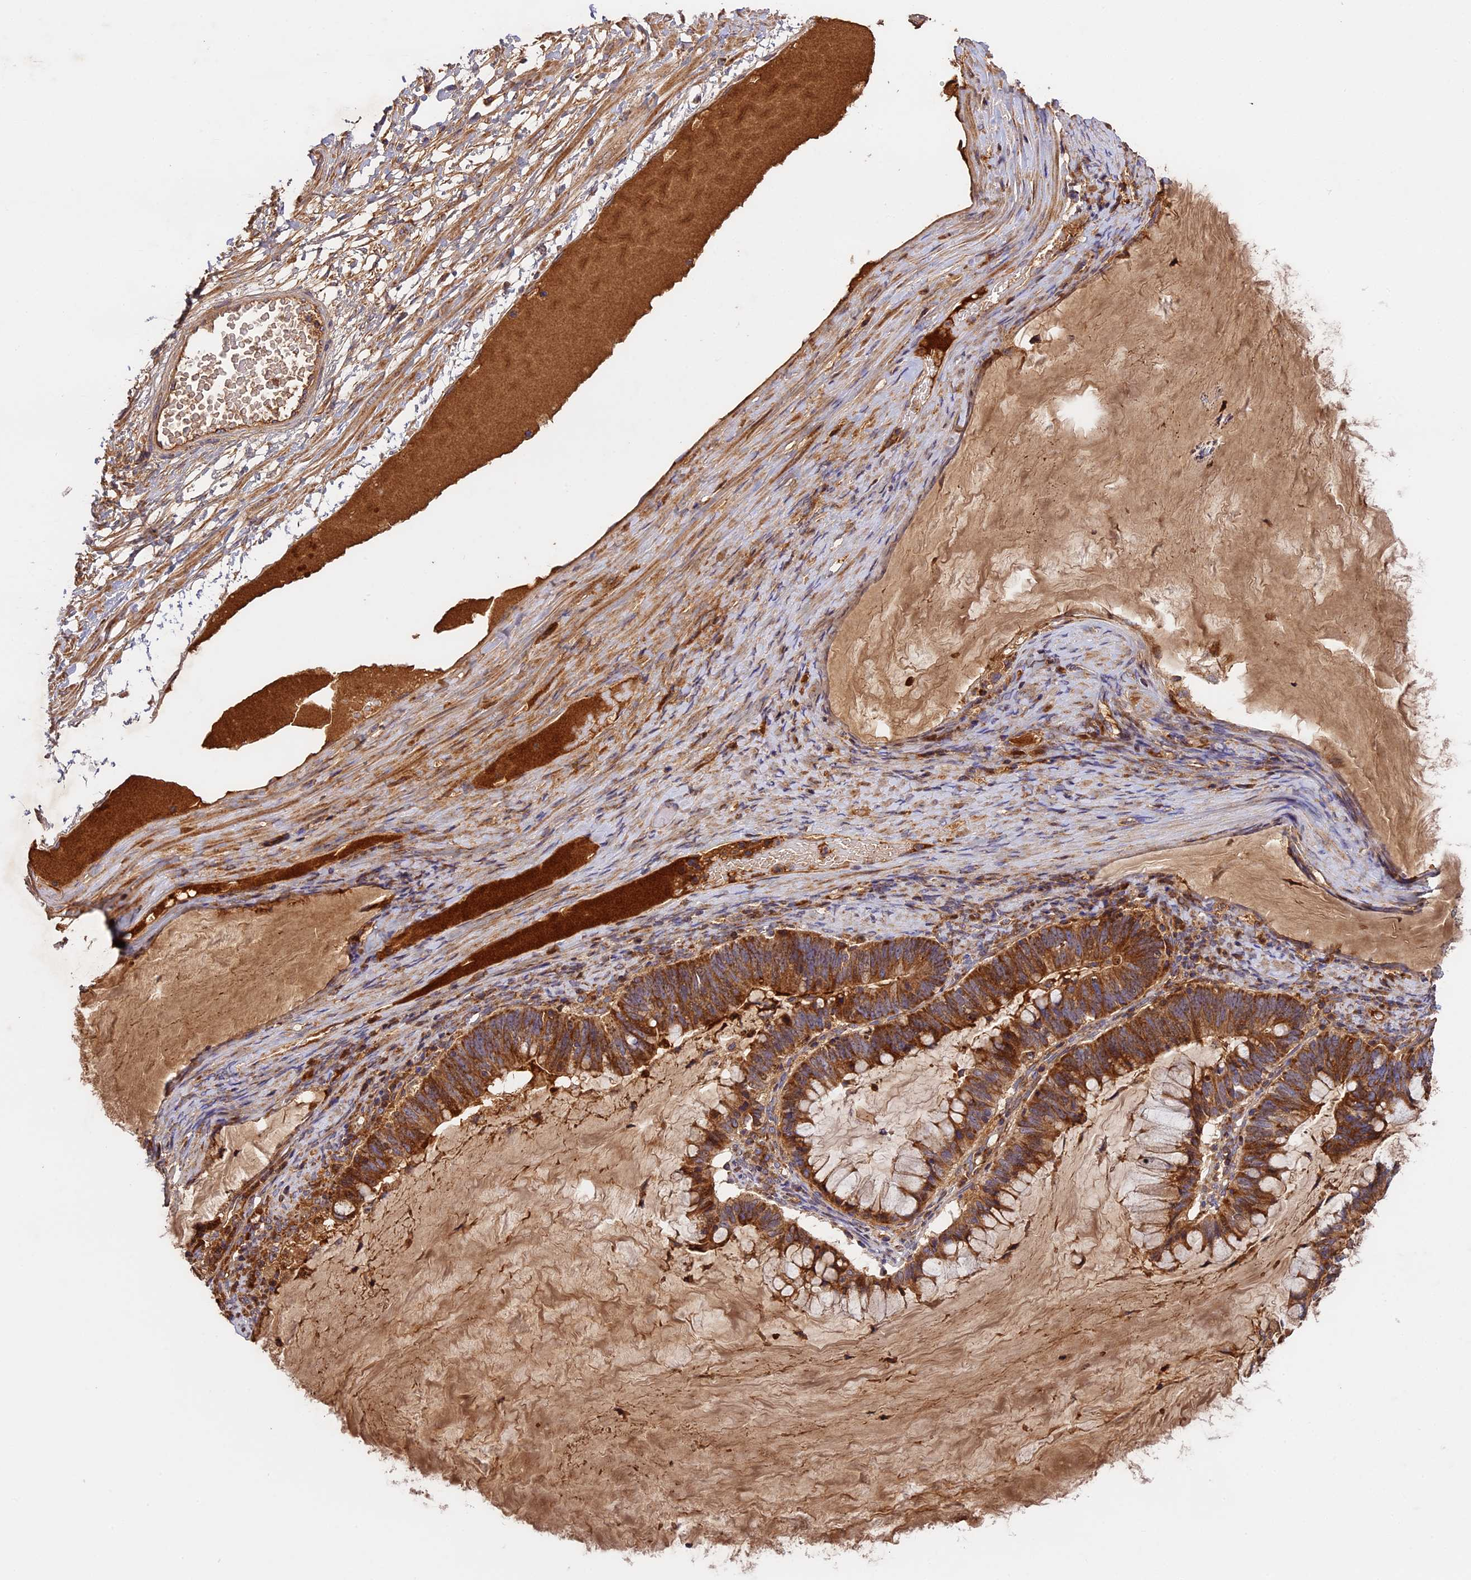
{"staining": {"intensity": "strong", "quantity": ">75%", "location": "cytoplasmic/membranous"}, "tissue": "ovarian cancer", "cell_type": "Tumor cells", "image_type": "cancer", "snomed": [{"axis": "morphology", "description": "Cystadenocarcinoma, mucinous, NOS"}, {"axis": "topography", "description": "Ovary"}], "caption": "Immunohistochemical staining of ovarian cancer demonstrates strong cytoplasmic/membranous protein positivity in about >75% of tumor cells.", "gene": "OCEL1", "patient": {"sex": "female", "age": 61}}